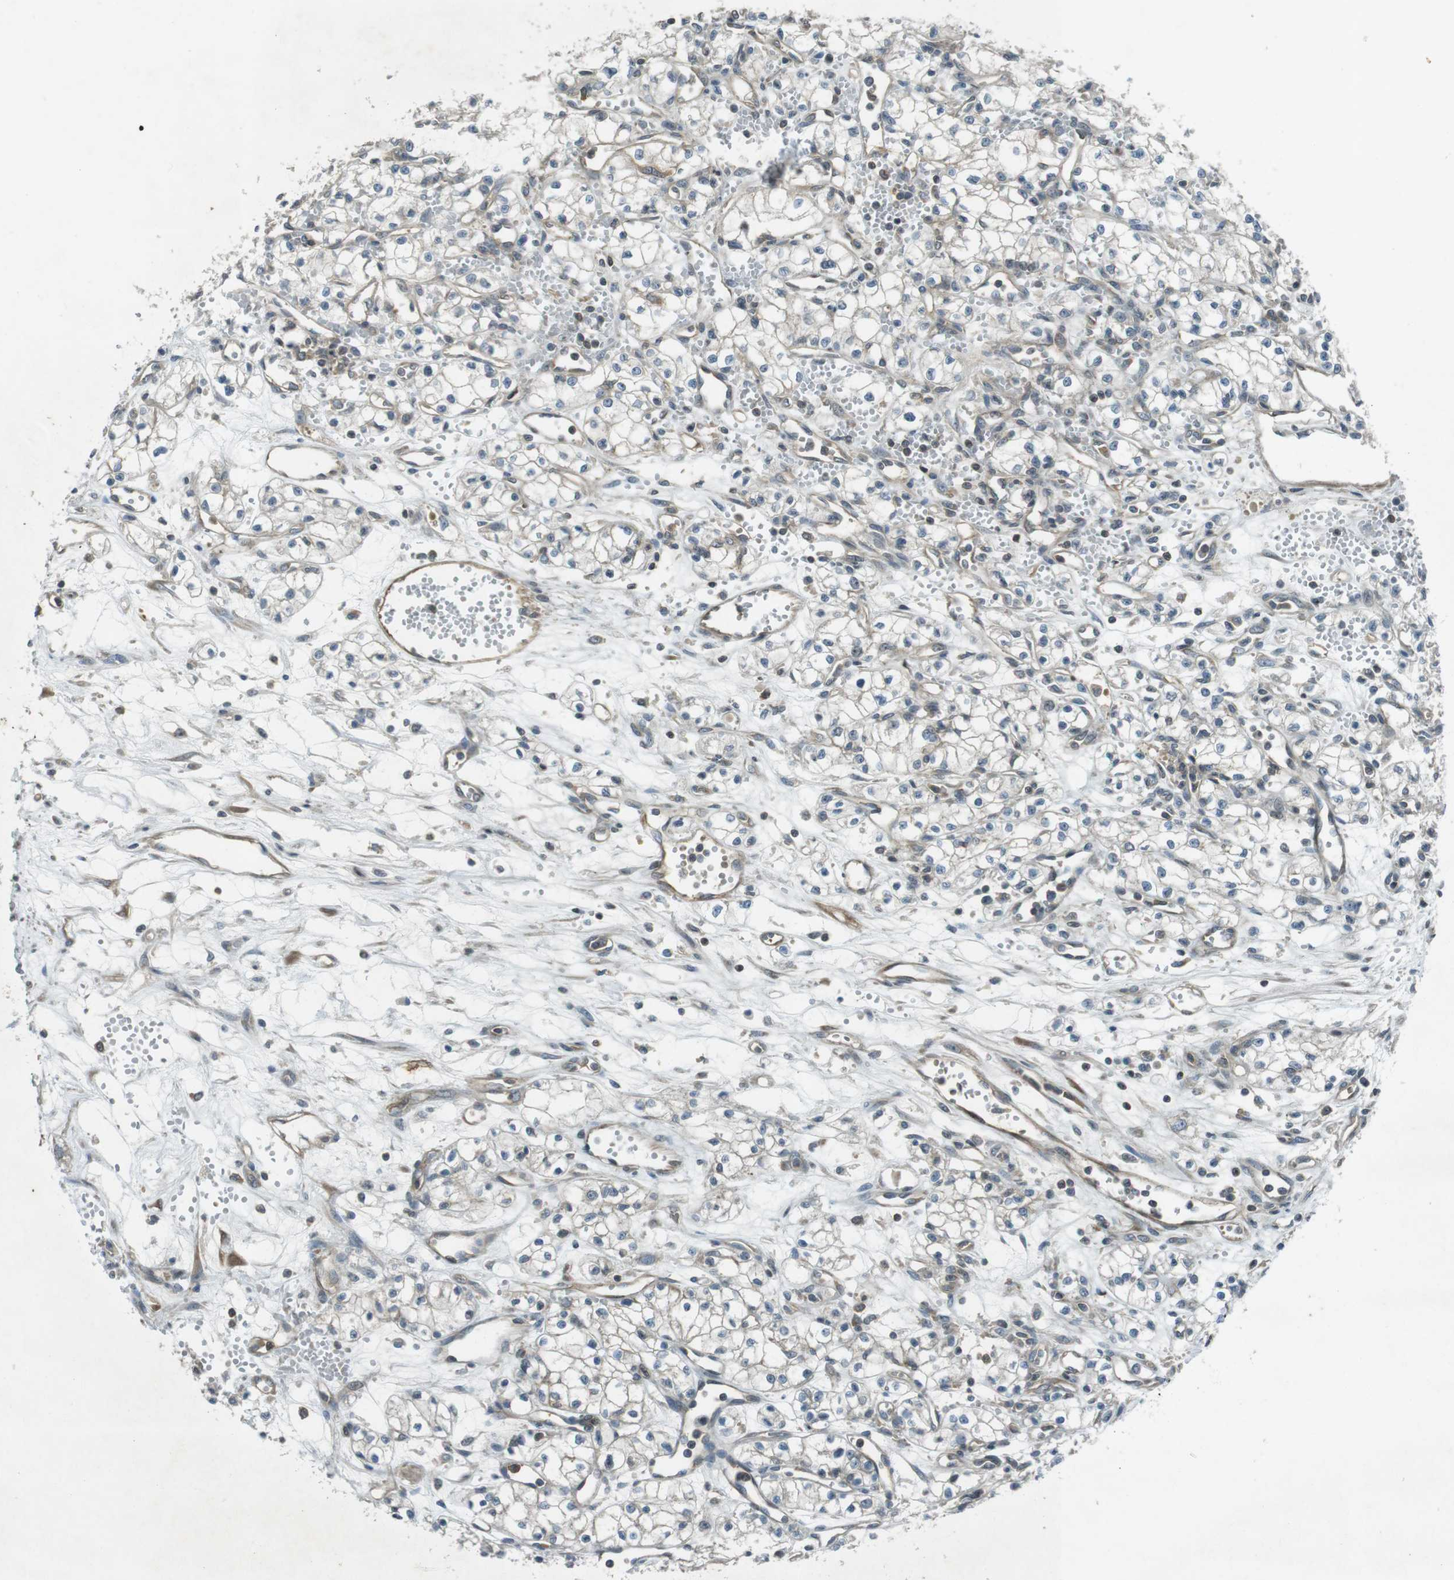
{"staining": {"intensity": "negative", "quantity": "none", "location": "none"}, "tissue": "renal cancer", "cell_type": "Tumor cells", "image_type": "cancer", "snomed": [{"axis": "morphology", "description": "Normal tissue, NOS"}, {"axis": "morphology", "description": "Adenocarcinoma, NOS"}, {"axis": "topography", "description": "Kidney"}], "caption": "This is an IHC micrograph of renal cancer (adenocarcinoma). There is no expression in tumor cells.", "gene": "ZYX", "patient": {"sex": "male", "age": 59}}